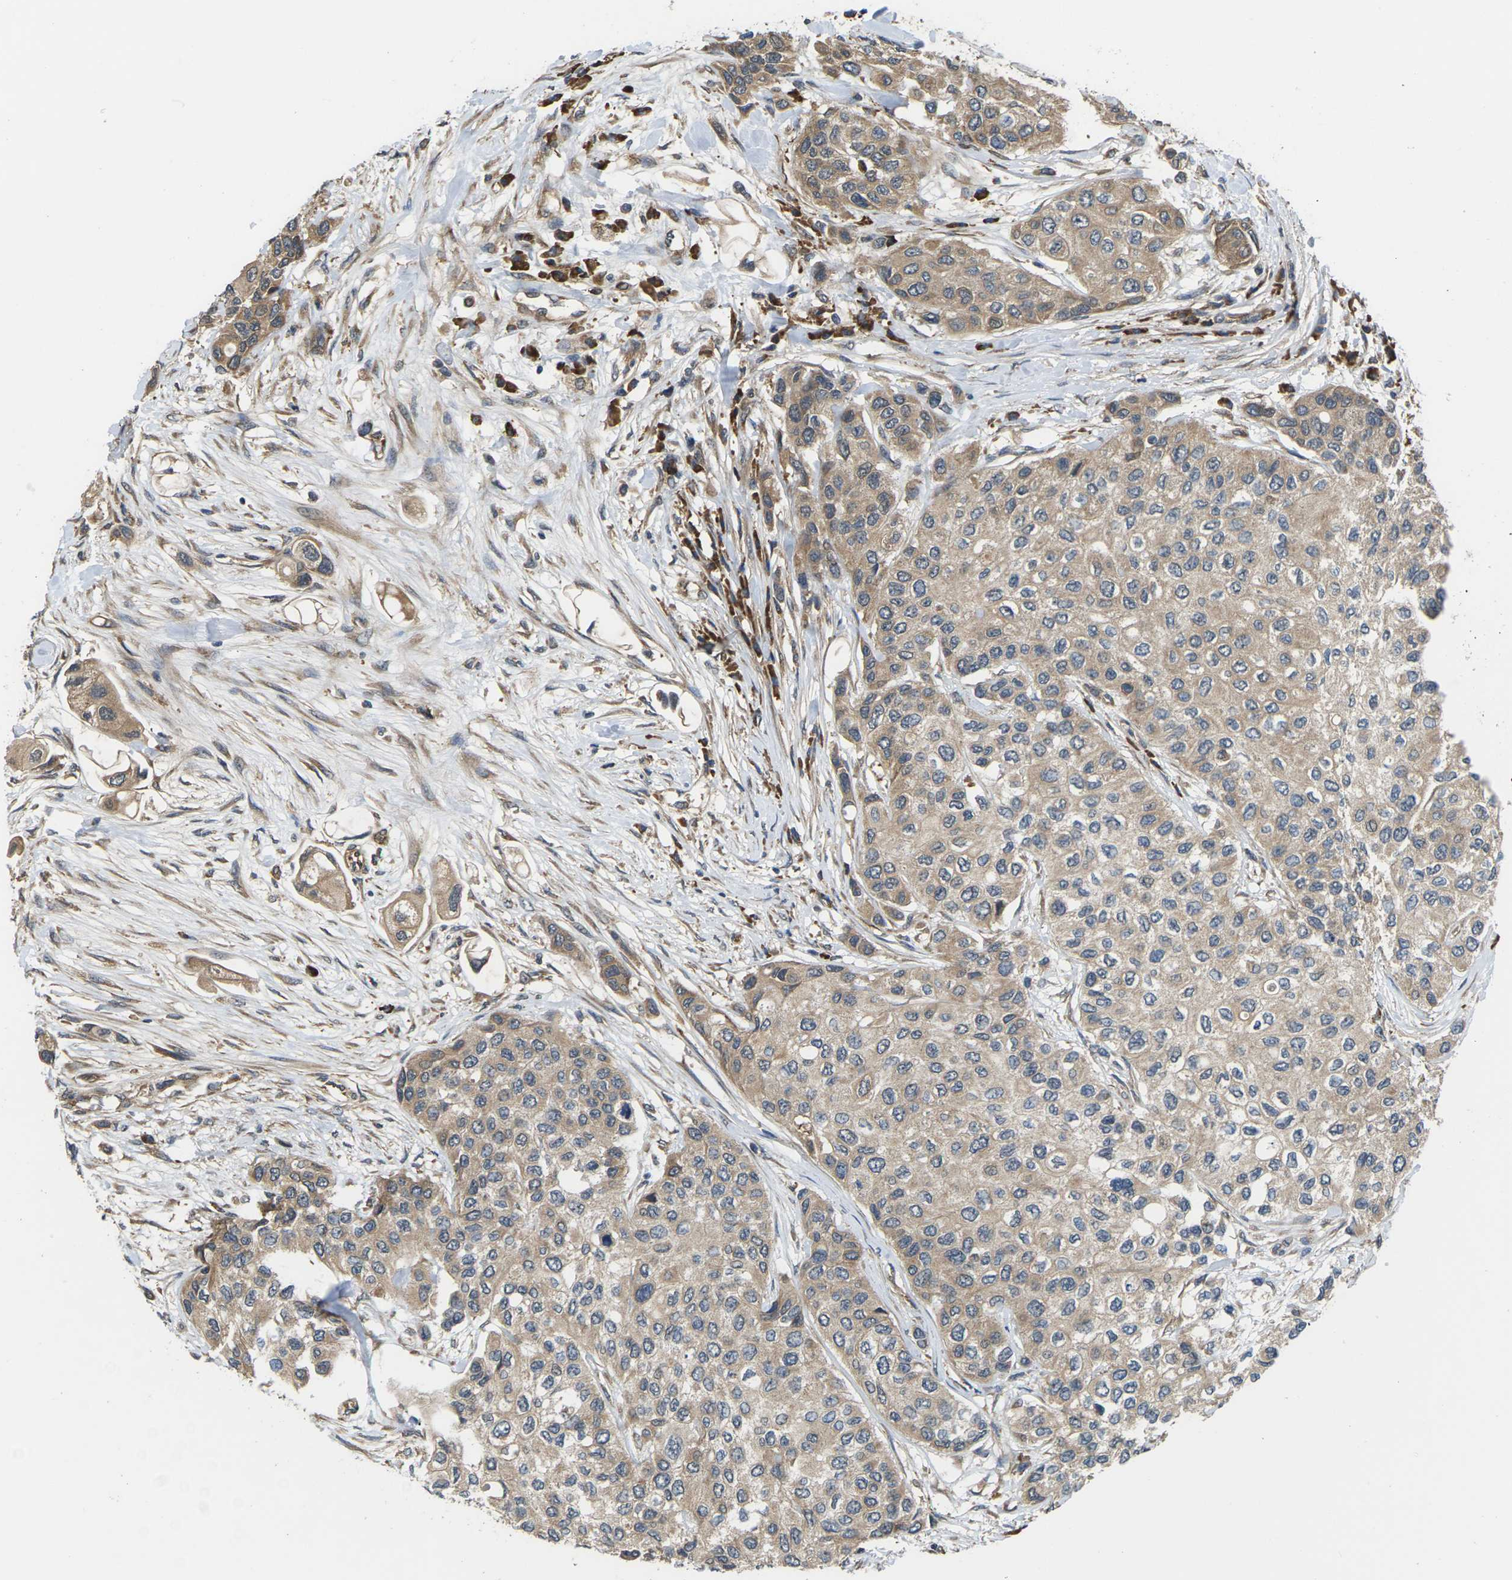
{"staining": {"intensity": "weak", "quantity": ">75%", "location": "cytoplasmic/membranous"}, "tissue": "urothelial cancer", "cell_type": "Tumor cells", "image_type": "cancer", "snomed": [{"axis": "morphology", "description": "Urothelial carcinoma, High grade"}, {"axis": "topography", "description": "Urinary bladder"}], "caption": "This micrograph displays IHC staining of human urothelial cancer, with low weak cytoplasmic/membranous positivity in about >75% of tumor cells.", "gene": "NRAS", "patient": {"sex": "female", "age": 56}}